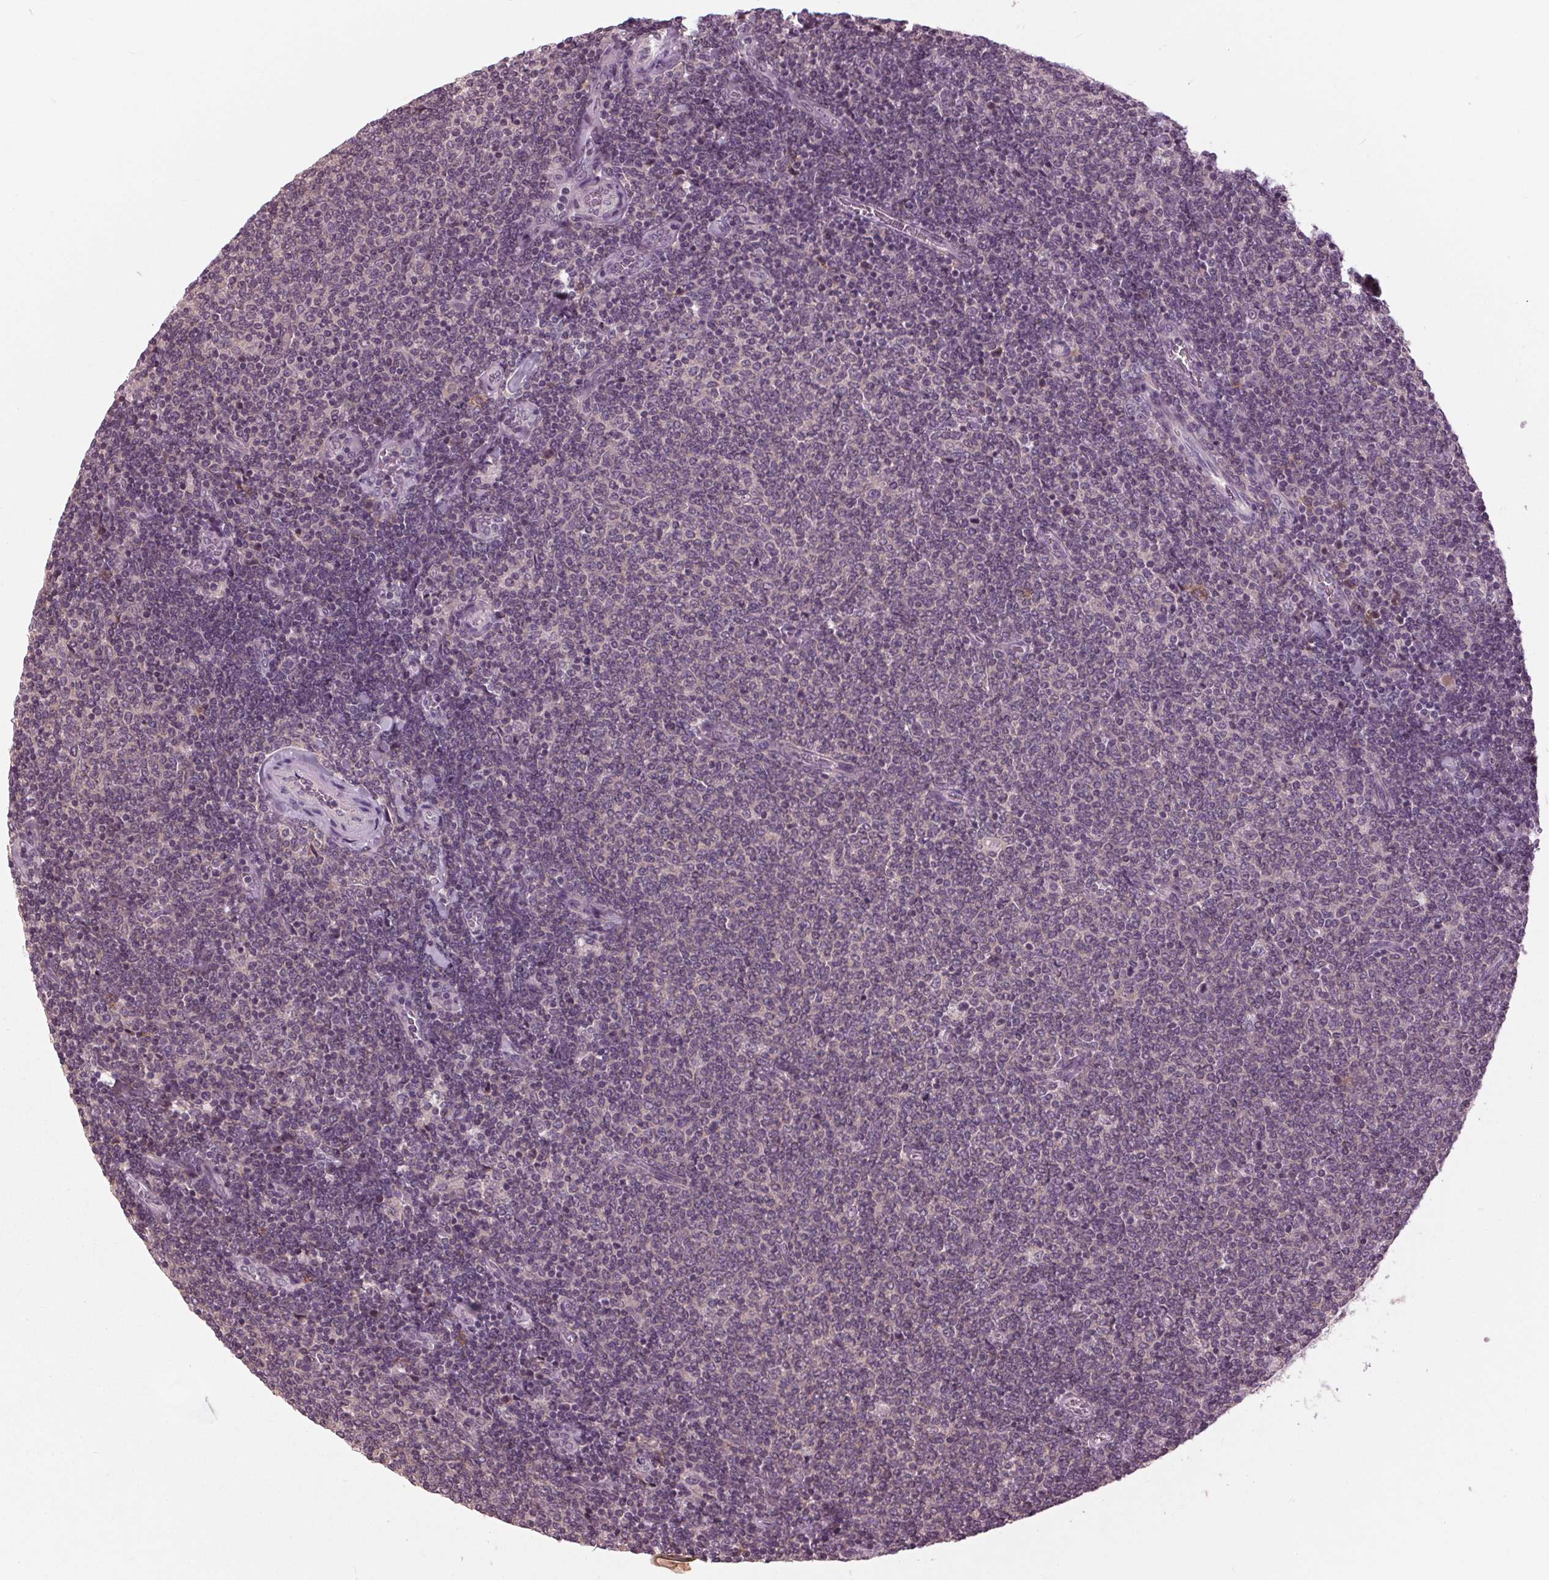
{"staining": {"intensity": "negative", "quantity": "none", "location": "none"}, "tissue": "lymphoma", "cell_type": "Tumor cells", "image_type": "cancer", "snomed": [{"axis": "morphology", "description": "Malignant lymphoma, non-Hodgkin's type, Low grade"}, {"axis": "topography", "description": "Lymph node"}], "caption": "An image of human malignant lymphoma, non-Hodgkin's type (low-grade) is negative for staining in tumor cells.", "gene": "SIGLEC6", "patient": {"sex": "male", "age": 52}}